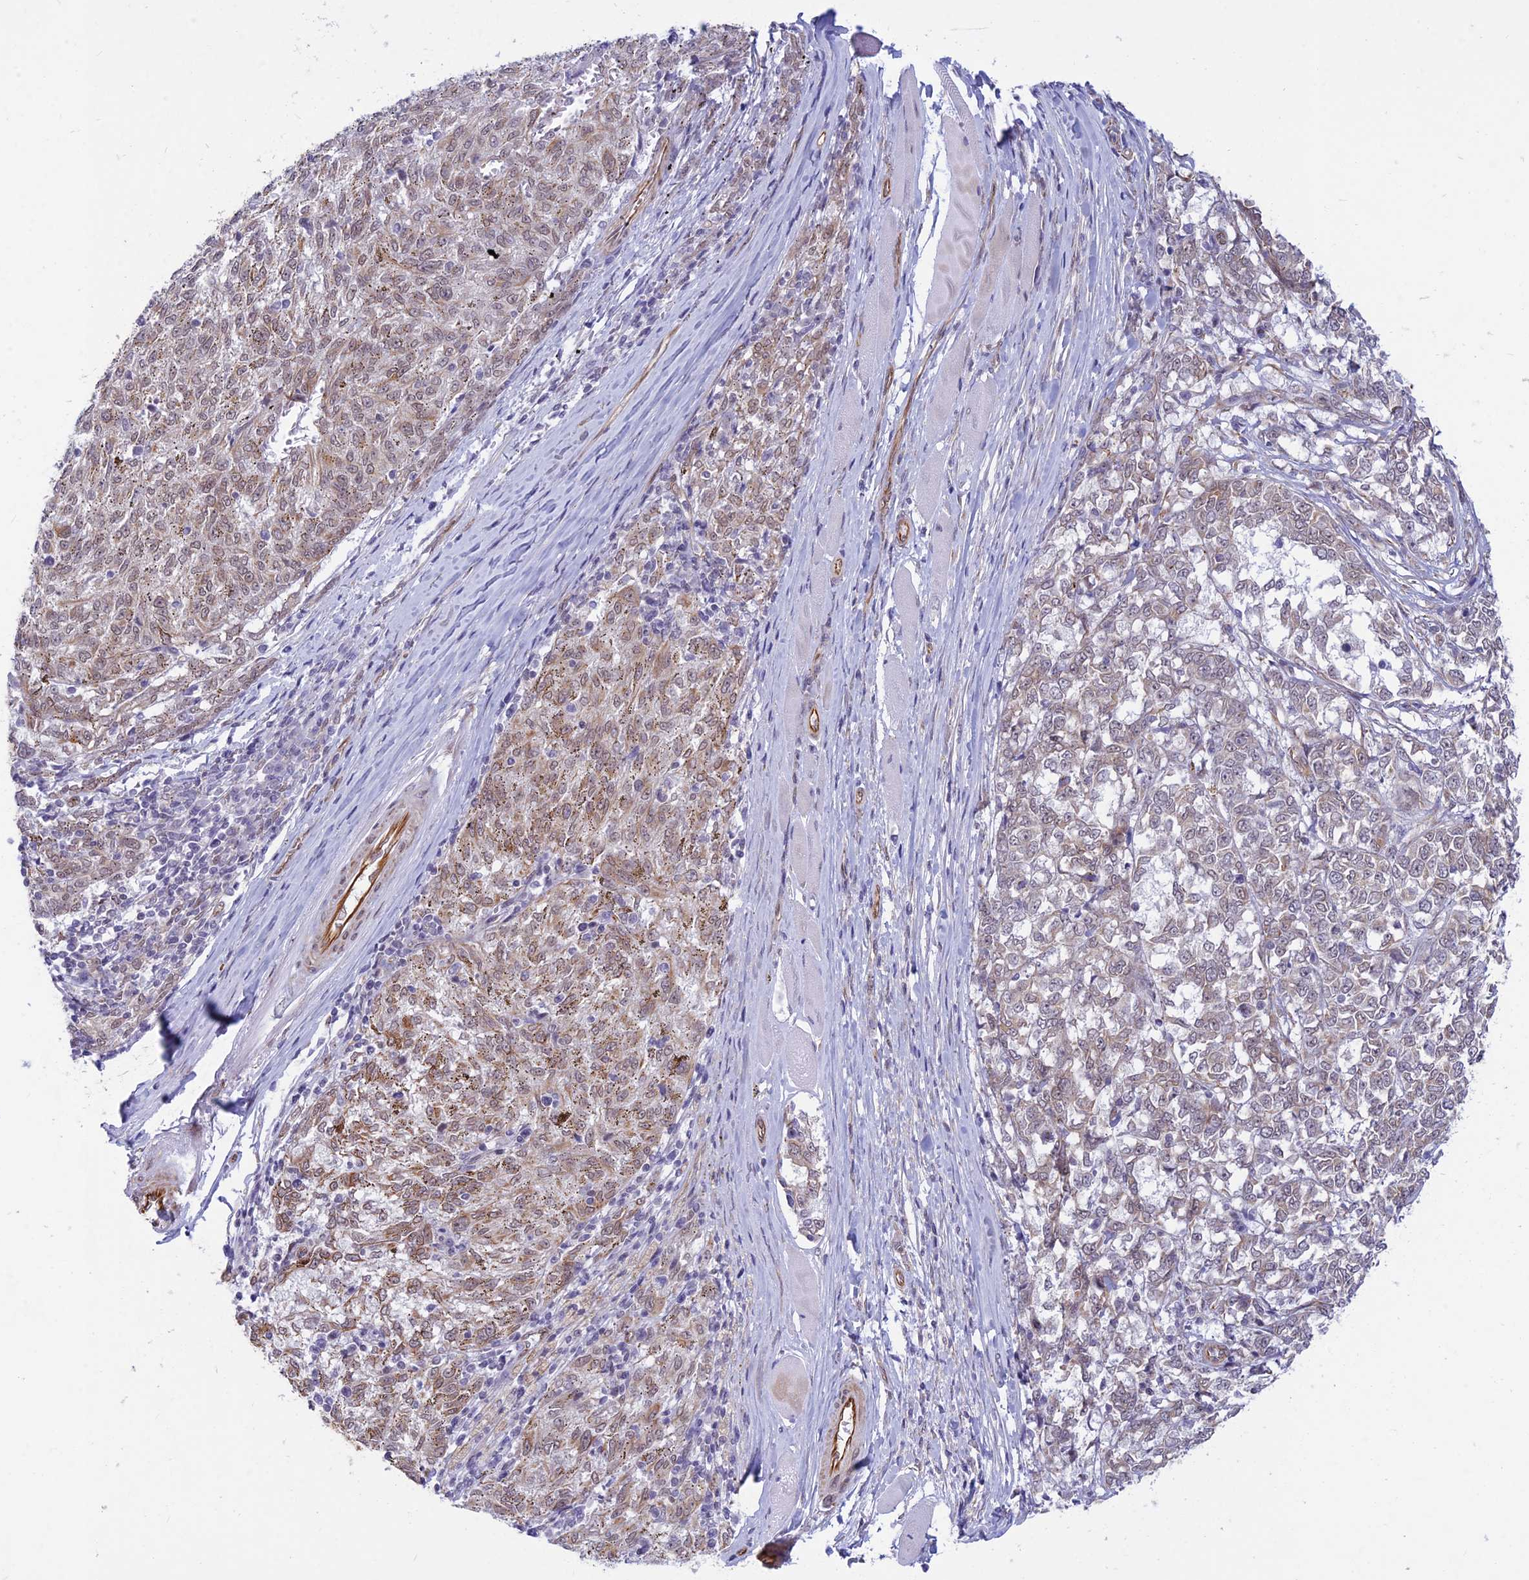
{"staining": {"intensity": "weak", "quantity": ">75%", "location": "nuclear"}, "tissue": "melanoma", "cell_type": "Tumor cells", "image_type": "cancer", "snomed": [{"axis": "morphology", "description": "Malignant melanoma, NOS"}, {"axis": "topography", "description": "Skin"}], "caption": "About >75% of tumor cells in human malignant melanoma show weak nuclear protein expression as visualized by brown immunohistochemical staining.", "gene": "SAPCD2", "patient": {"sex": "female", "age": 72}}